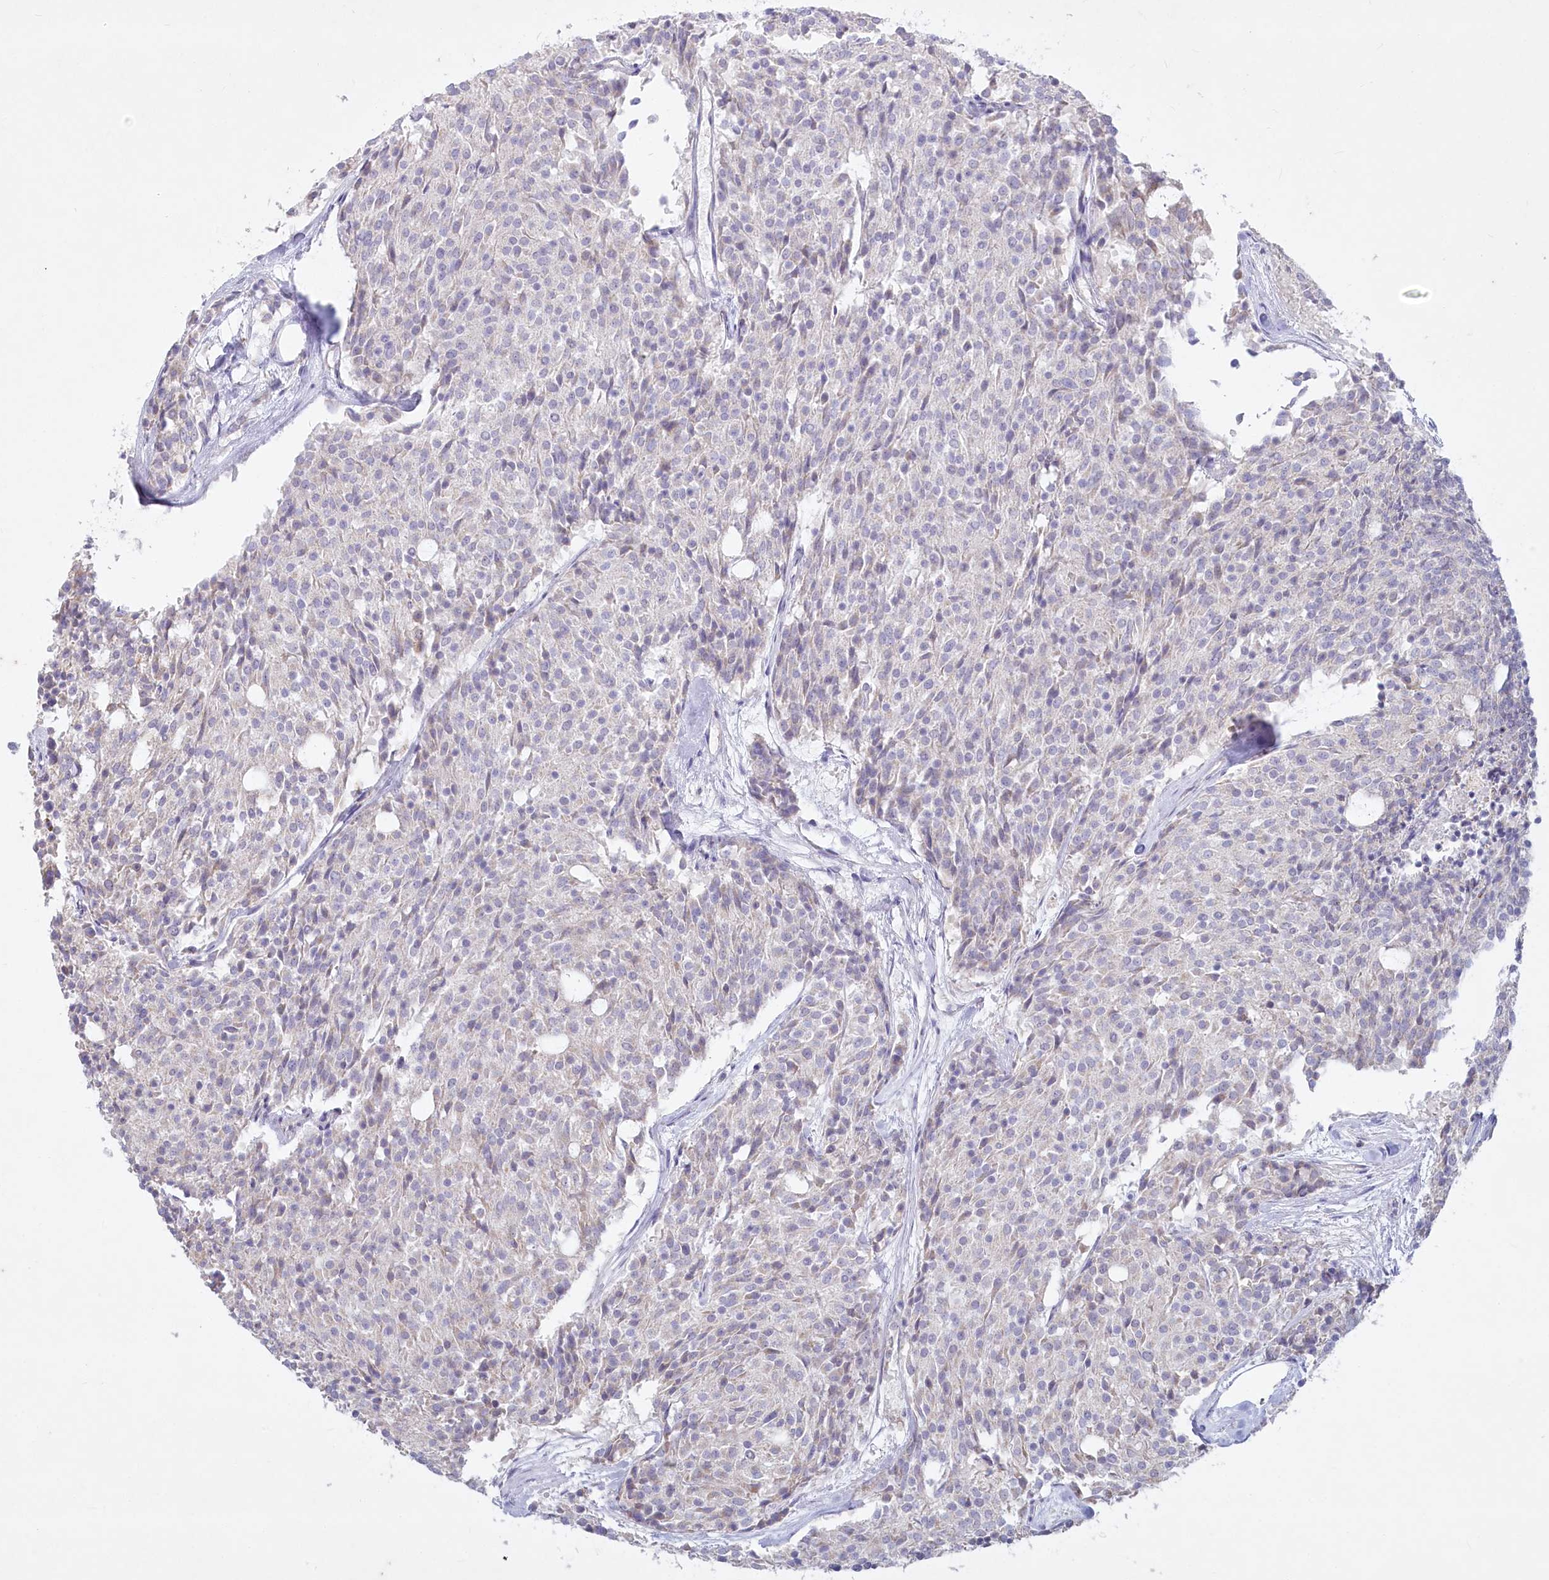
{"staining": {"intensity": "negative", "quantity": "none", "location": "none"}, "tissue": "carcinoid", "cell_type": "Tumor cells", "image_type": "cancer", "snomed": [{"axis": "morphology", "description": "Carcinoid, malignant, NOS"}, {"axis": "topography", "description": "Pancreas"}], "caption": "Tumor cells are negative for brown protein staining in carcinoid. (Stains: DAB (3,3'-diaminobenzidine) immunohistochemistry with hematoxylin counter stain, Microscopy: brightfield microscopy at high magnification).", "gene": "ABITRAM", "patient": {"sex": "female", "age": 54}}